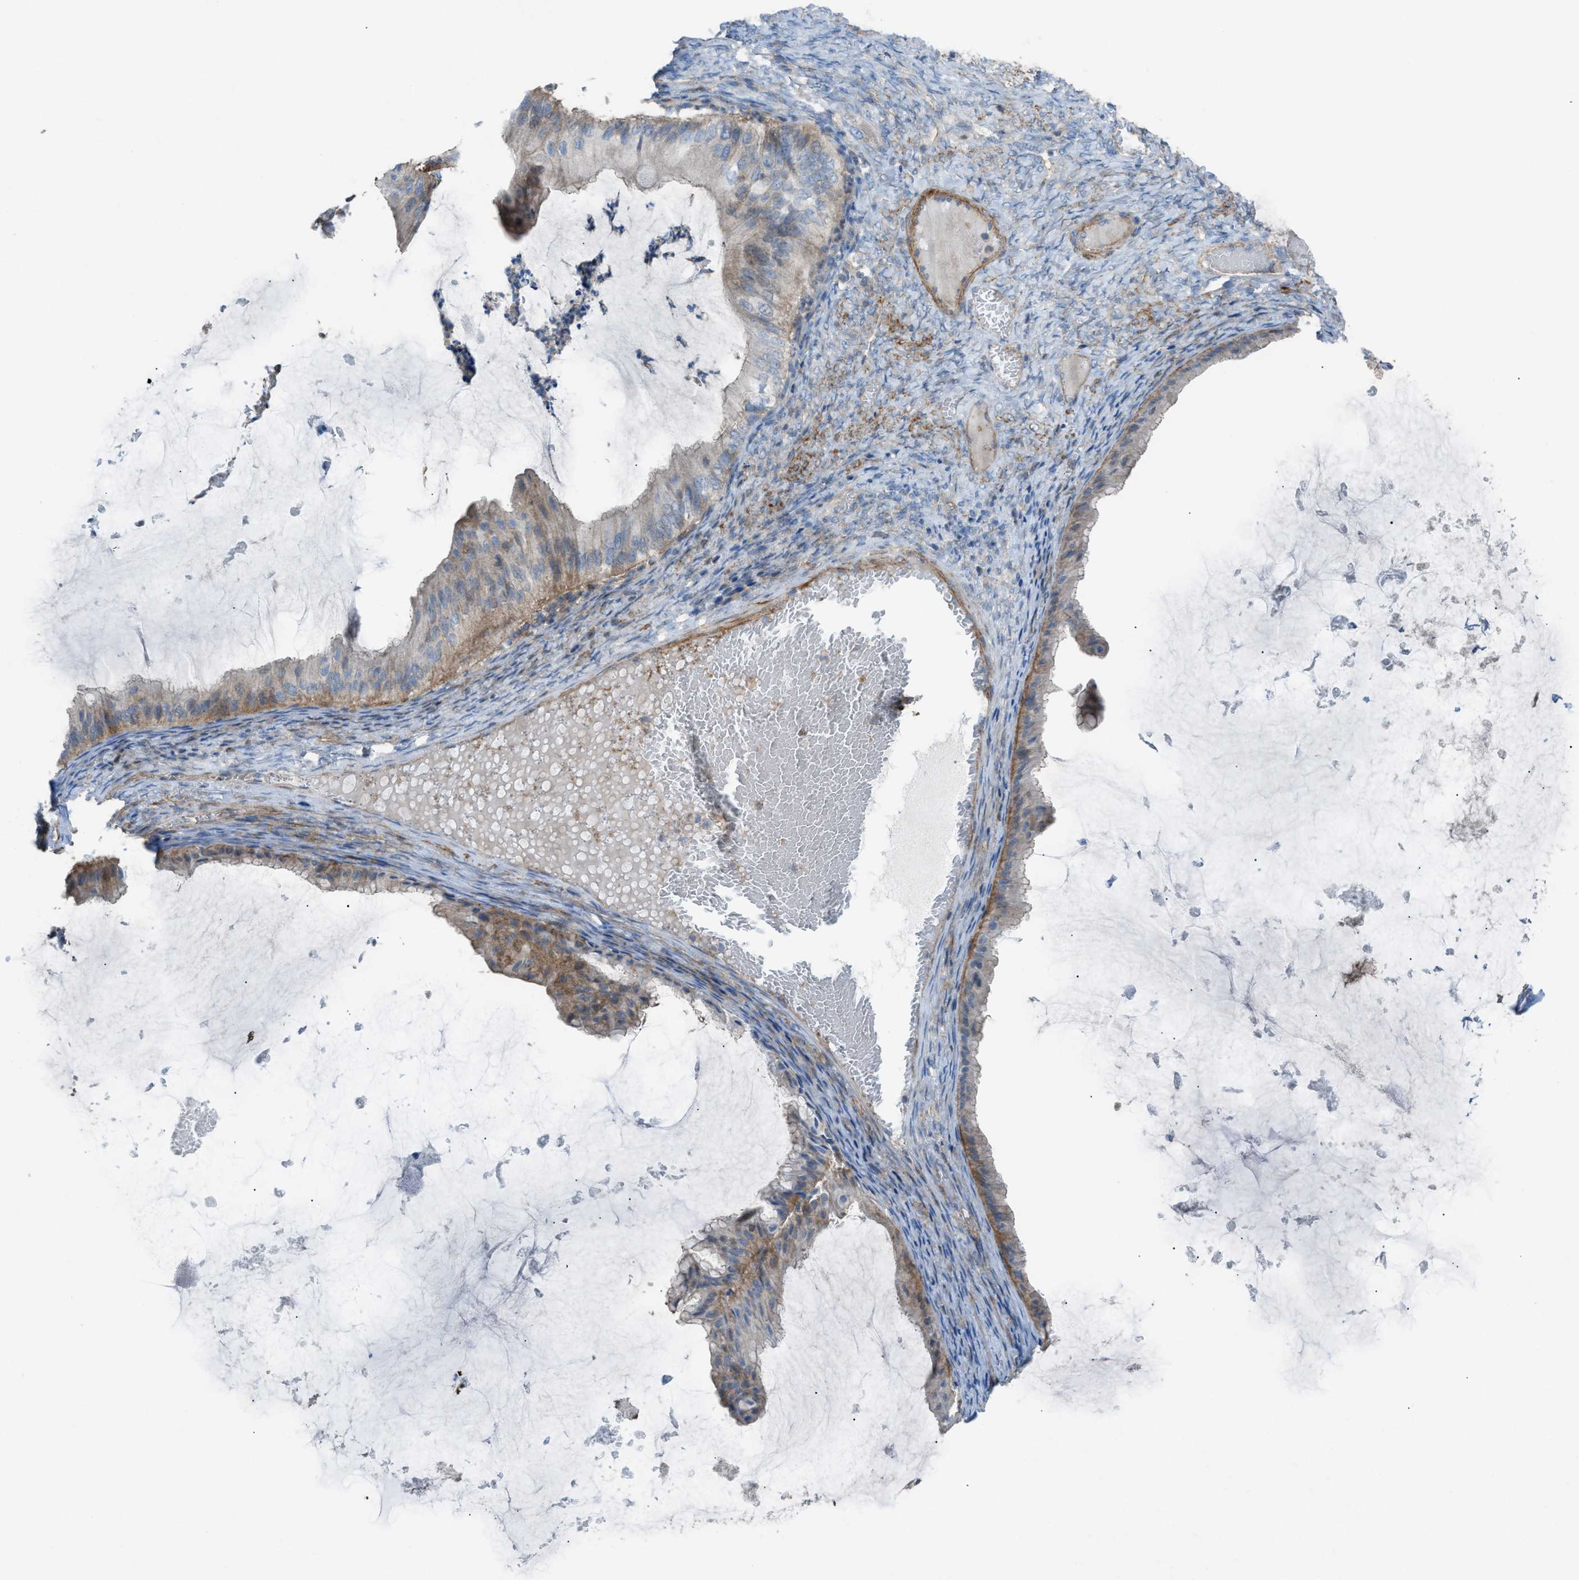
{"staining": {"intensity": "weak", "quantity": "25%-75%", "location": "cytoplasmic/membranous"}, "tissue": "ovarian cancer", "cell_type": "Tumor cells", "image_type": "cancer", "snomed": [{"axis": "morphology", "description": "Cystadenocarcinoma, mucinous, NOS"}, {"axis": "topography", "description": "Ovary"}], "caption": "Mucinous cystadenocarcinoma (ovarian) was stained to show a protein in brown. There is low levels of weak cytoplasmic/membranous expression in approximately 25%-75% of tumor cells.", "gene": "NCK2", "patient": {"sex": "female", "age": 61}}